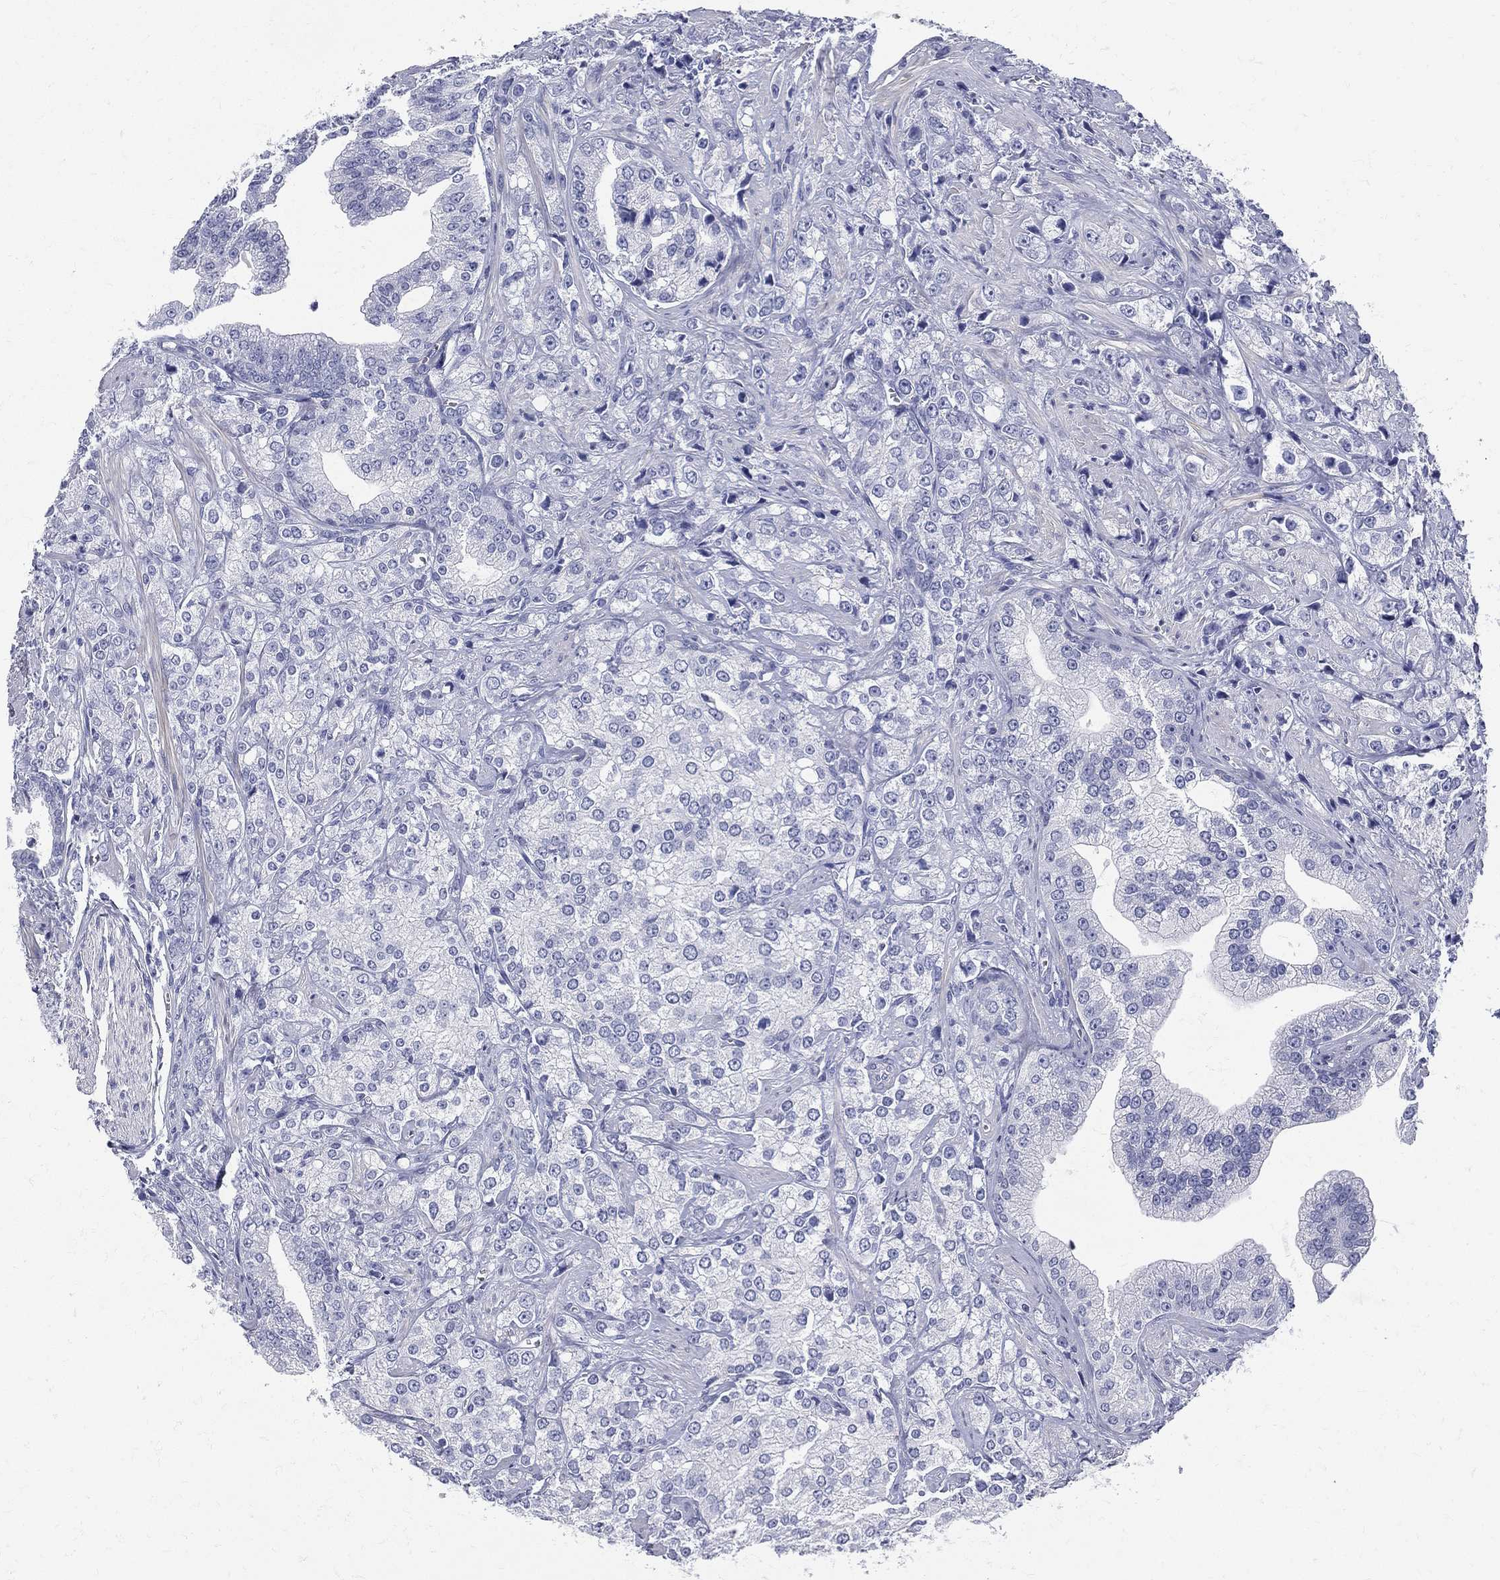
{"staining": {"intensity": "negative", "quantity": "none", "location": "none"}, "tissue": "prostate cancer", "cell_type": "Tumor cells", "image_type": "cancer", "snomed": [{"axis": "morphology", "description": "Adenocarcinoma, NOS"}, {"axis": "topography", "description": "Prostate and seminal vesicle, NOS"}, {"axis": "topography", "description": "Prostate"}], "caption": "Protein analysis of prostate adenocarcinoma displays no significant expression in tumor cells.", "gene": "ETNPPL", "patient": {"sex": "male", "age": 68}}